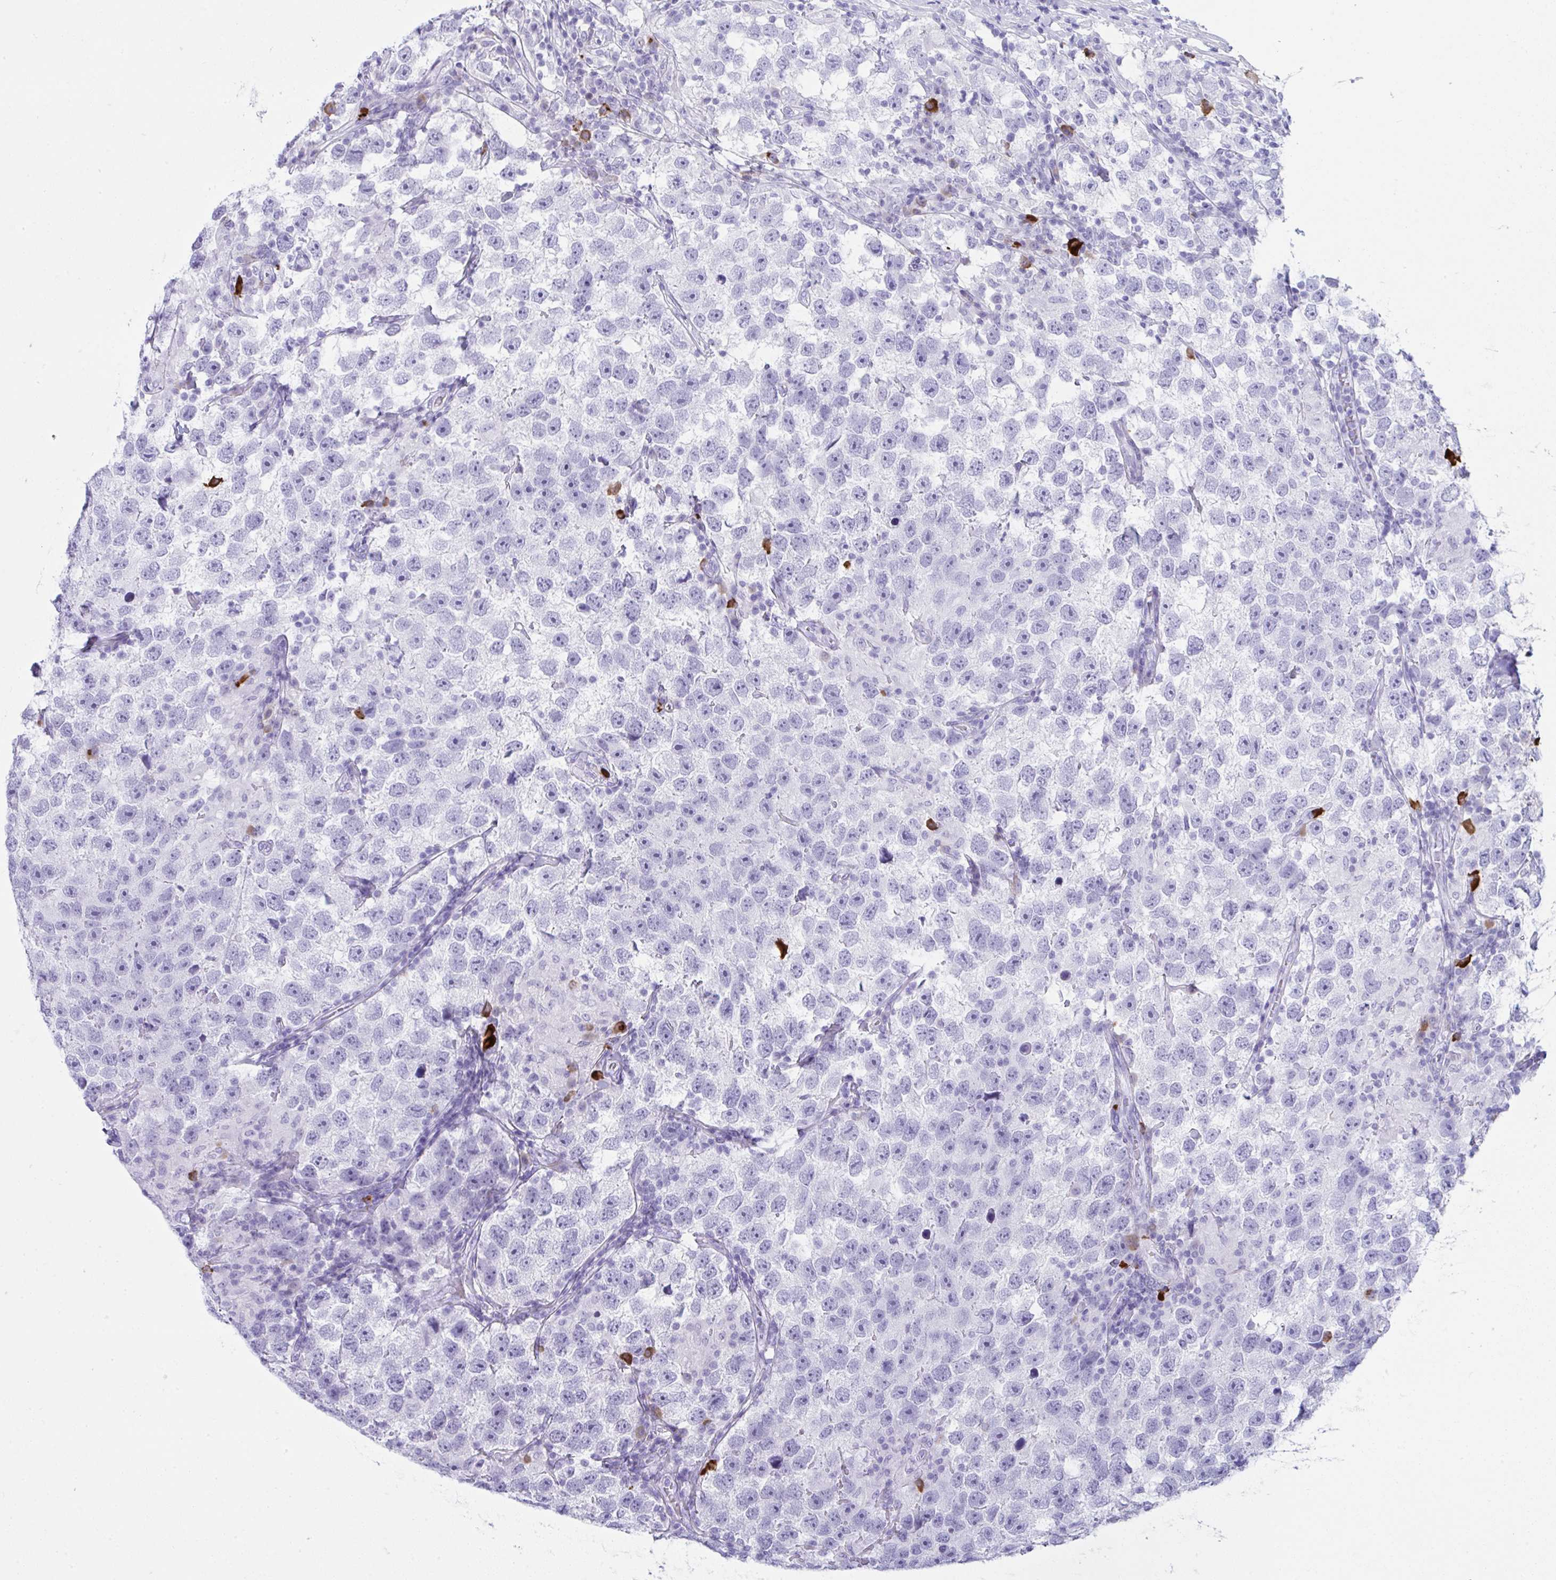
{"staining": {"intensity": "negative", "quantity": "none", "location": "none"}, "tissue": "testis cancer", "cell_type": "Tumor cells", "image_type": "cancer", "snomed": [{"axis": "morphology", "description": "Seminoma, NOS"}, {"axis": "topography", "description": "Testis"}], "caption": "Immunohistochemistry image of seminoma (testis) stained for a protein (brown), which demonstrates no positivity in tumor cells. Brightfield microscopy of IHC stained with DAB (brown) and hematoxylin (blue), captured at high magnification.", "gene": "JCHAIN", "patient": {"sex": "male", "age": 26}}